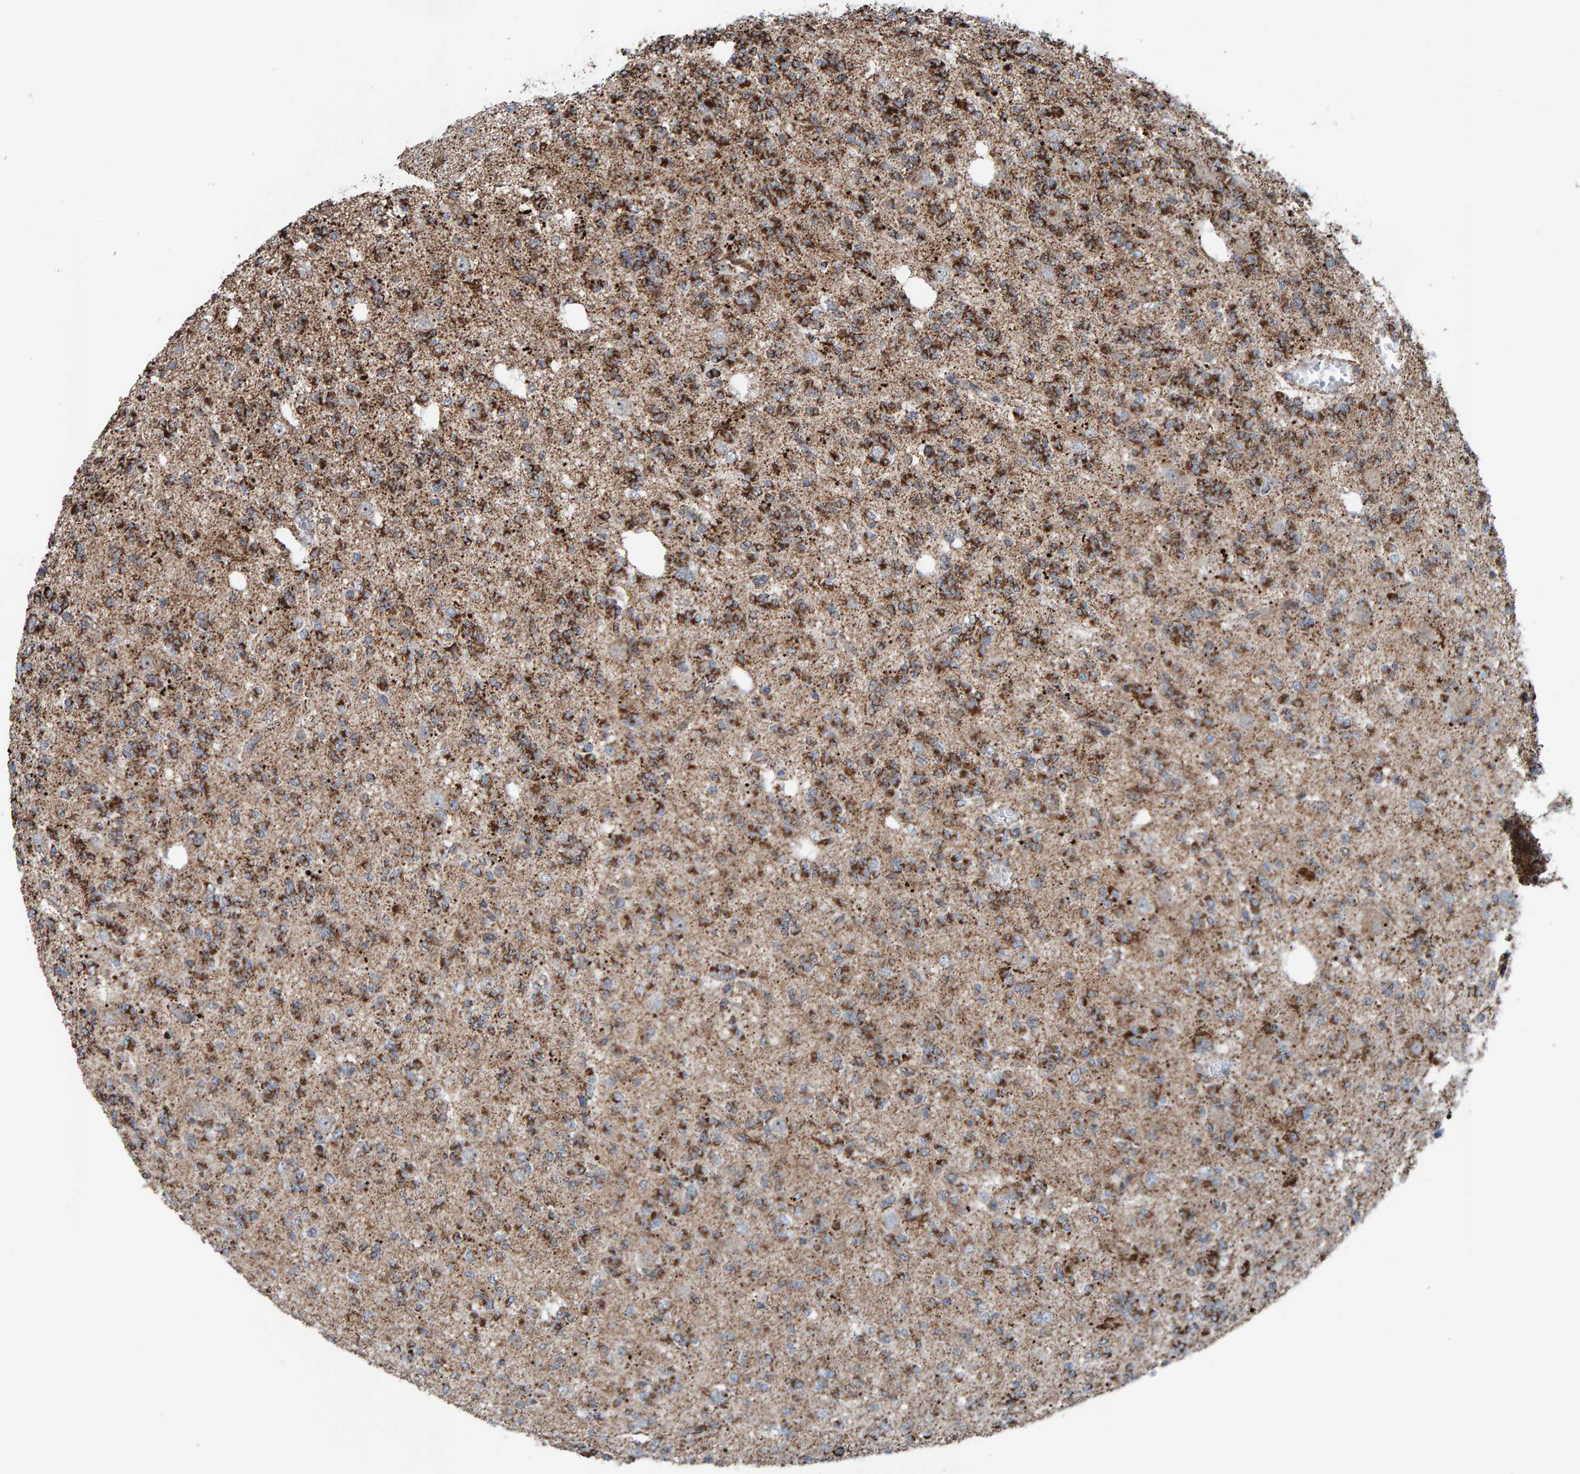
{"staining": {"intensity": "moderate", "quantity": "25%-75%", "location": "cytoplasmic/membranous"}, "tissue": "glioma", "cell_type": "Tumor cells", "image_type": "cancer", "snomed": [{"axis": "morphology", "description": "Glioma, malignant, Low grade"}, {"axis": "topography", "description": "Brain"}], "caption": "Moderate cytoplasmic/membranous protein expression is present in about 25%-75% of tumor cells in malignant glioma (low-grade). (DAB (3,3'-diaminobenzidine) IHC with brightfield microscopy, high magnification).", "gene": "ZNF48", "patient": {"sex": "male", "age": 38}}